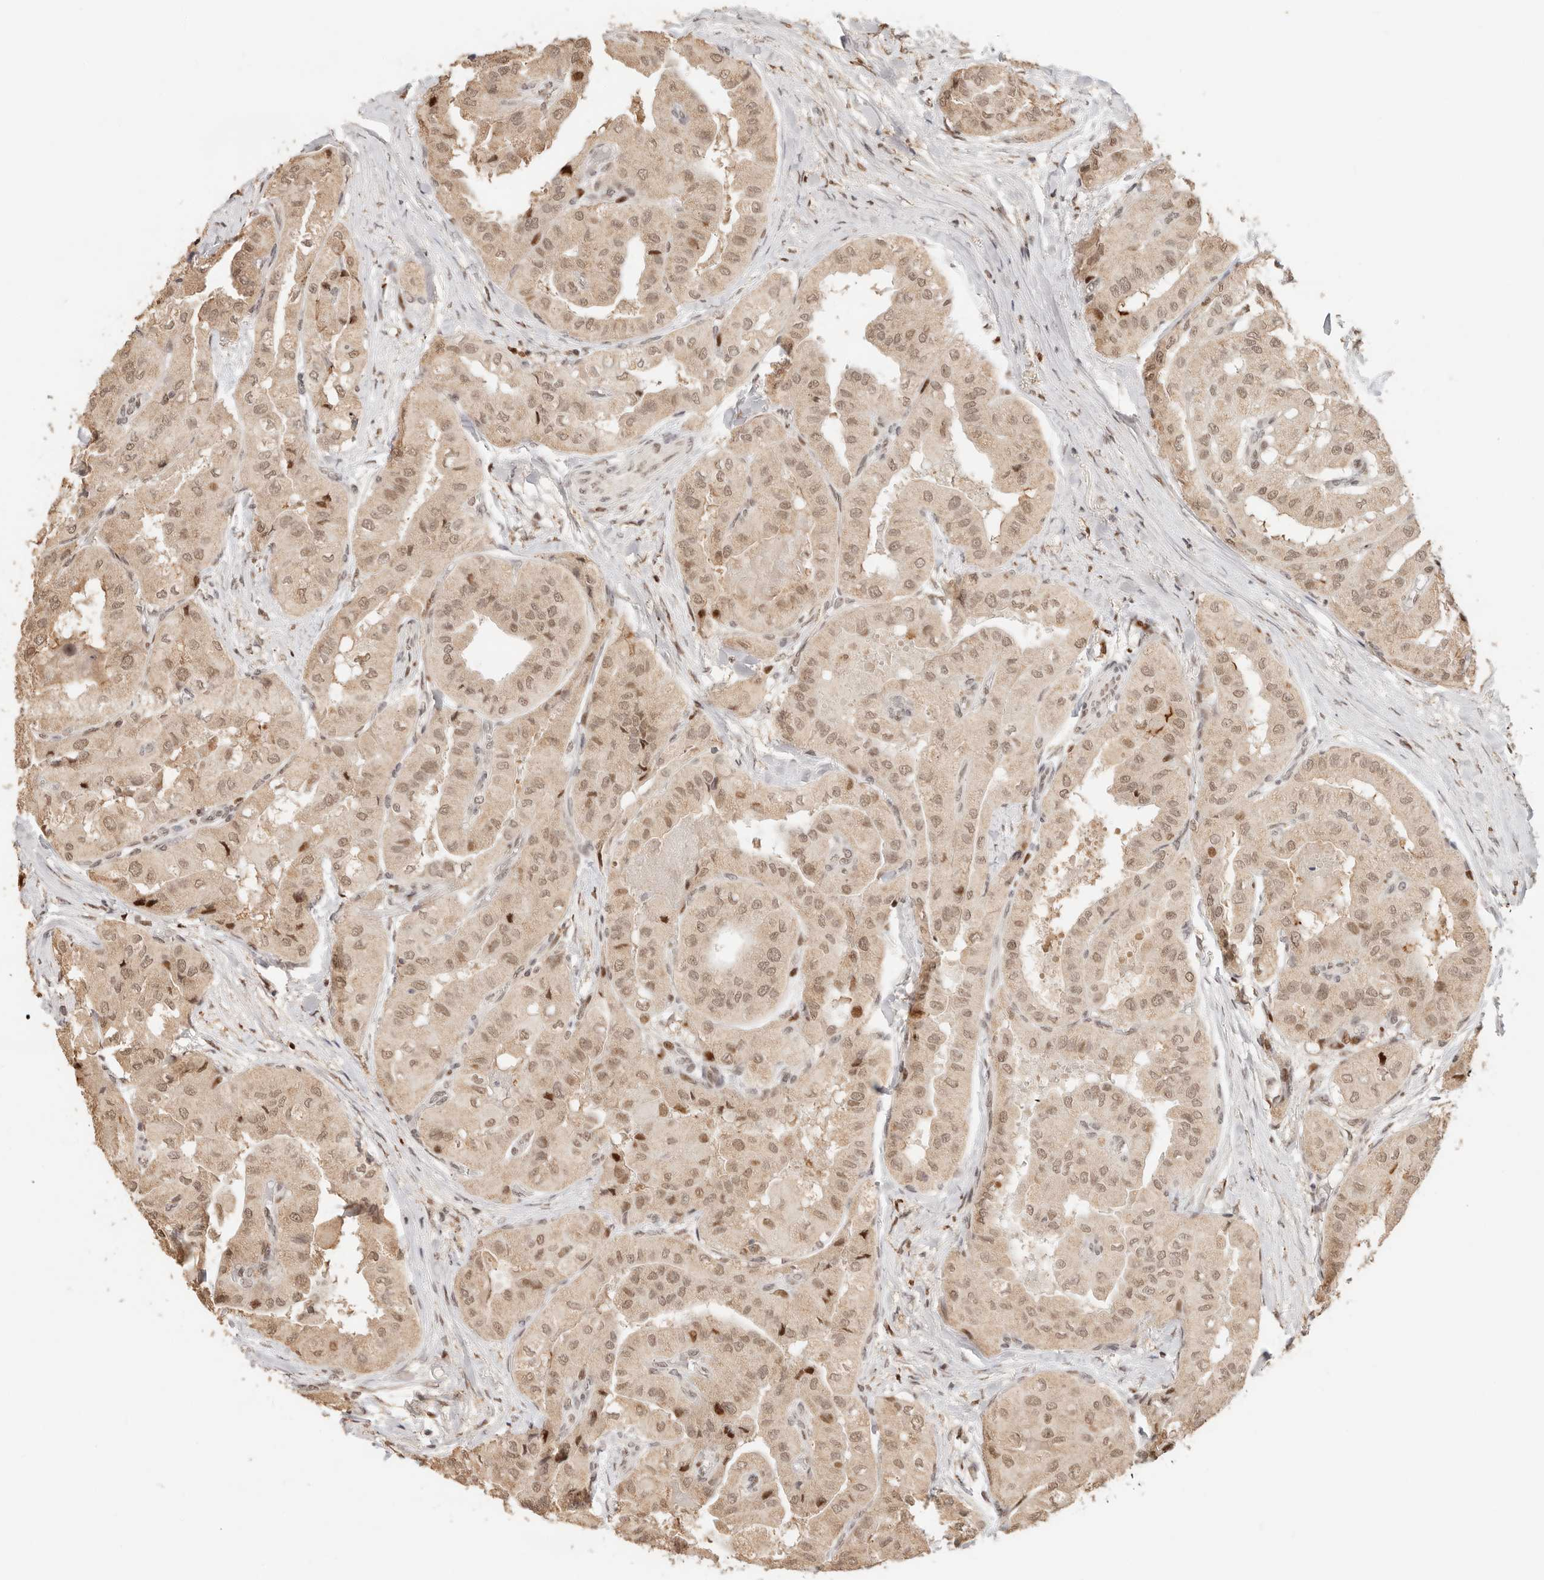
{"staining": {"intensity": "moderate", "quantity": ">75%", "location": "nuclear"}, "tissue": "thyroid cancer", "cell_type": "Tumor cells", "image_type": "cancer", "snomed": [{"axis": "morphology", "description": "Papillary adenocarcinoma, NOS"}, {"axis": "topography", "description": "Thyroid gland"}], "caption": "Tumor cells show medium levels of moderate nuclear positivity in approximately >75% of cells in thyroid cancer.", "gene": "NPAS2", "patient": {"sex": "female", "age": 59}}